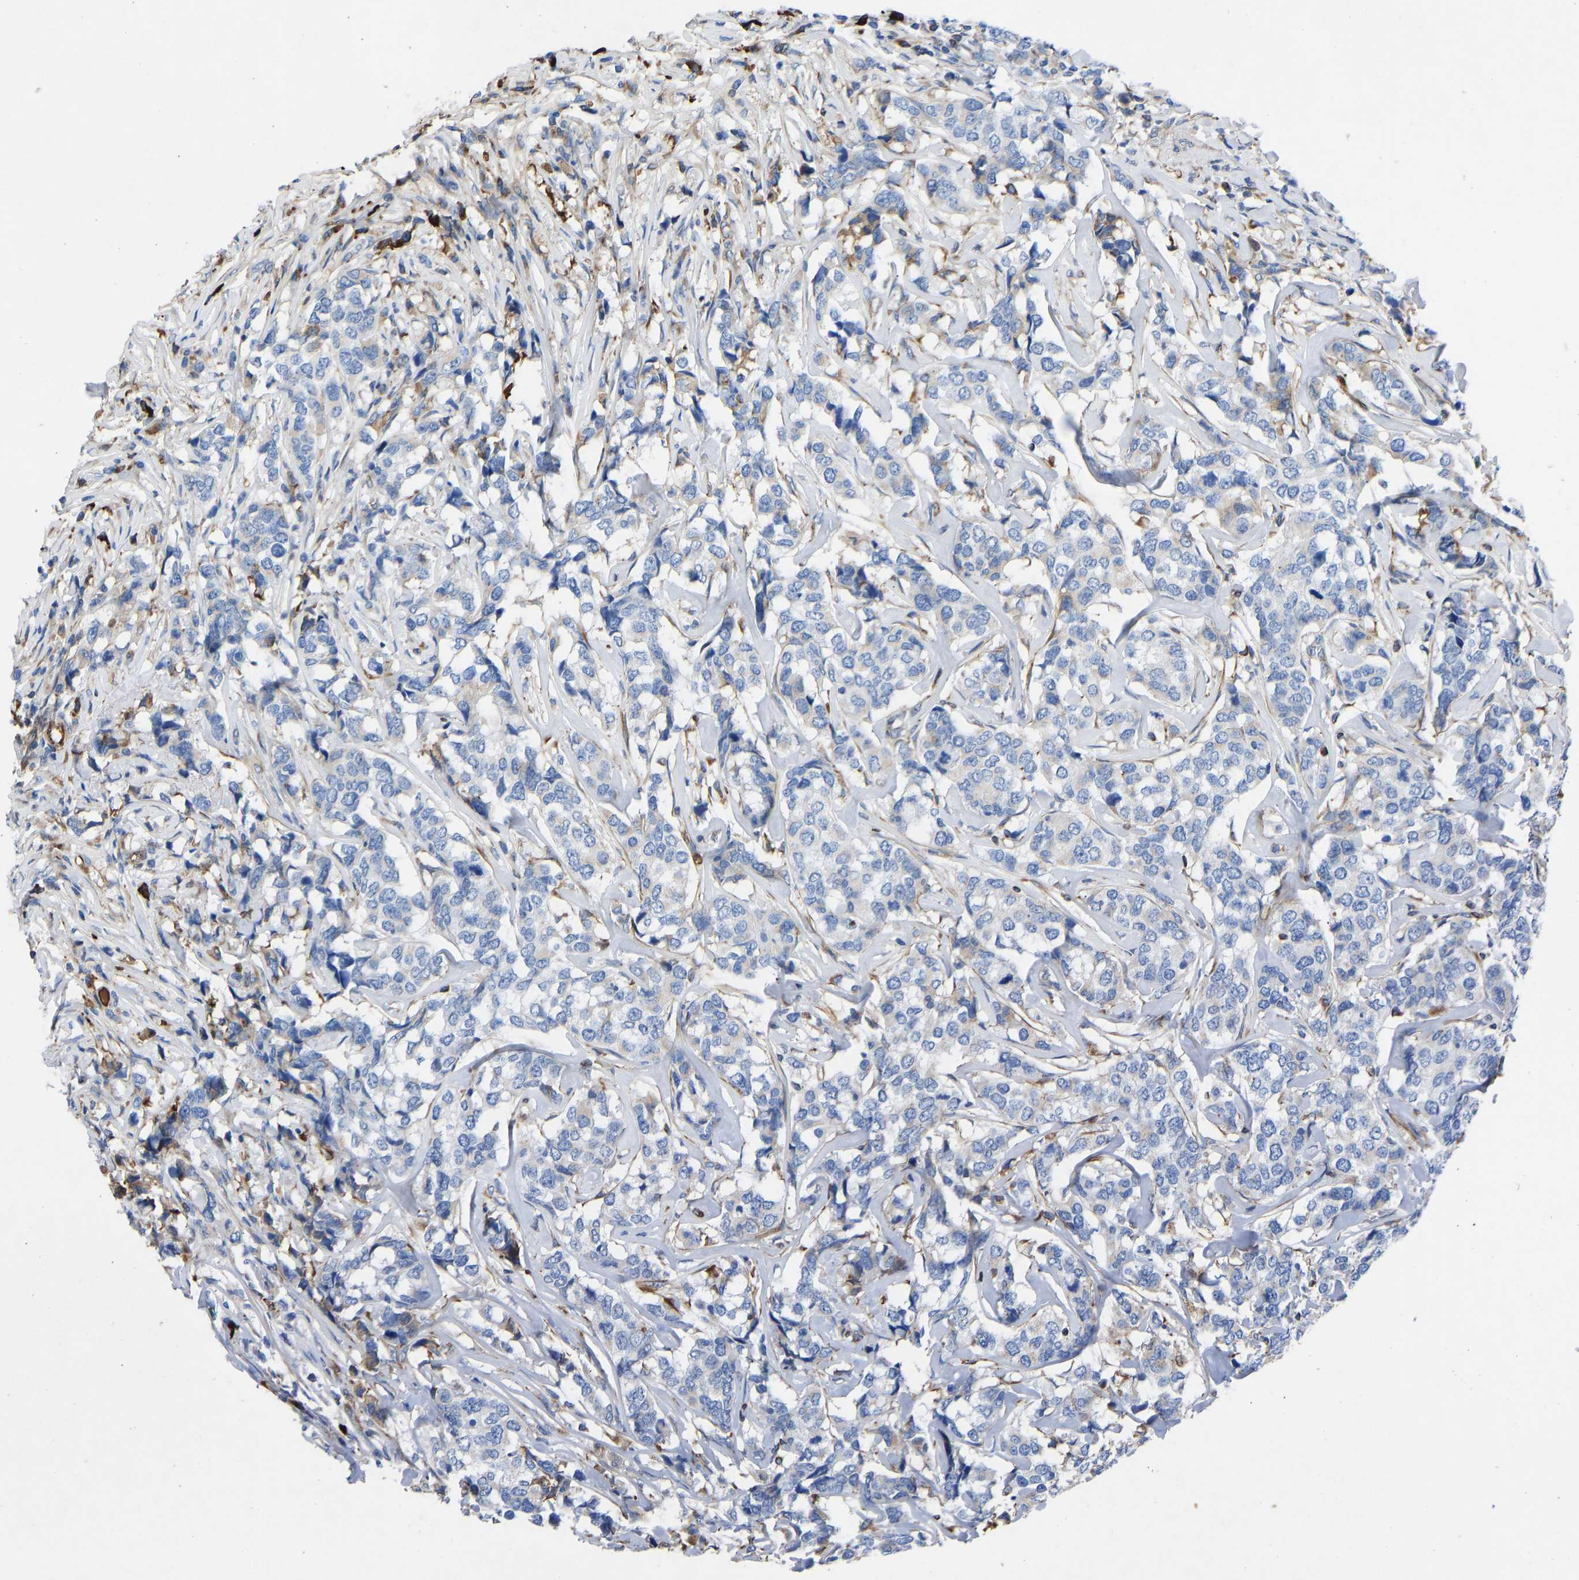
{"staining": {"intensity": "negative", "quantity": "none", "location": "none"}, "tissue": "breast cancer", "cell_type": "Tumor cells", "image_type": "cancer", "snomed": [{"axis": "morphology", "description": "Lobular carcinoma"}, {"axis": "topography", "description": "Breast"}], "caption": "Protein analysis of breast cancer exhibits no significant expression in tumor cells.", "gene": "HSPG2", "patient": {"sex": "female", "age": 59}}